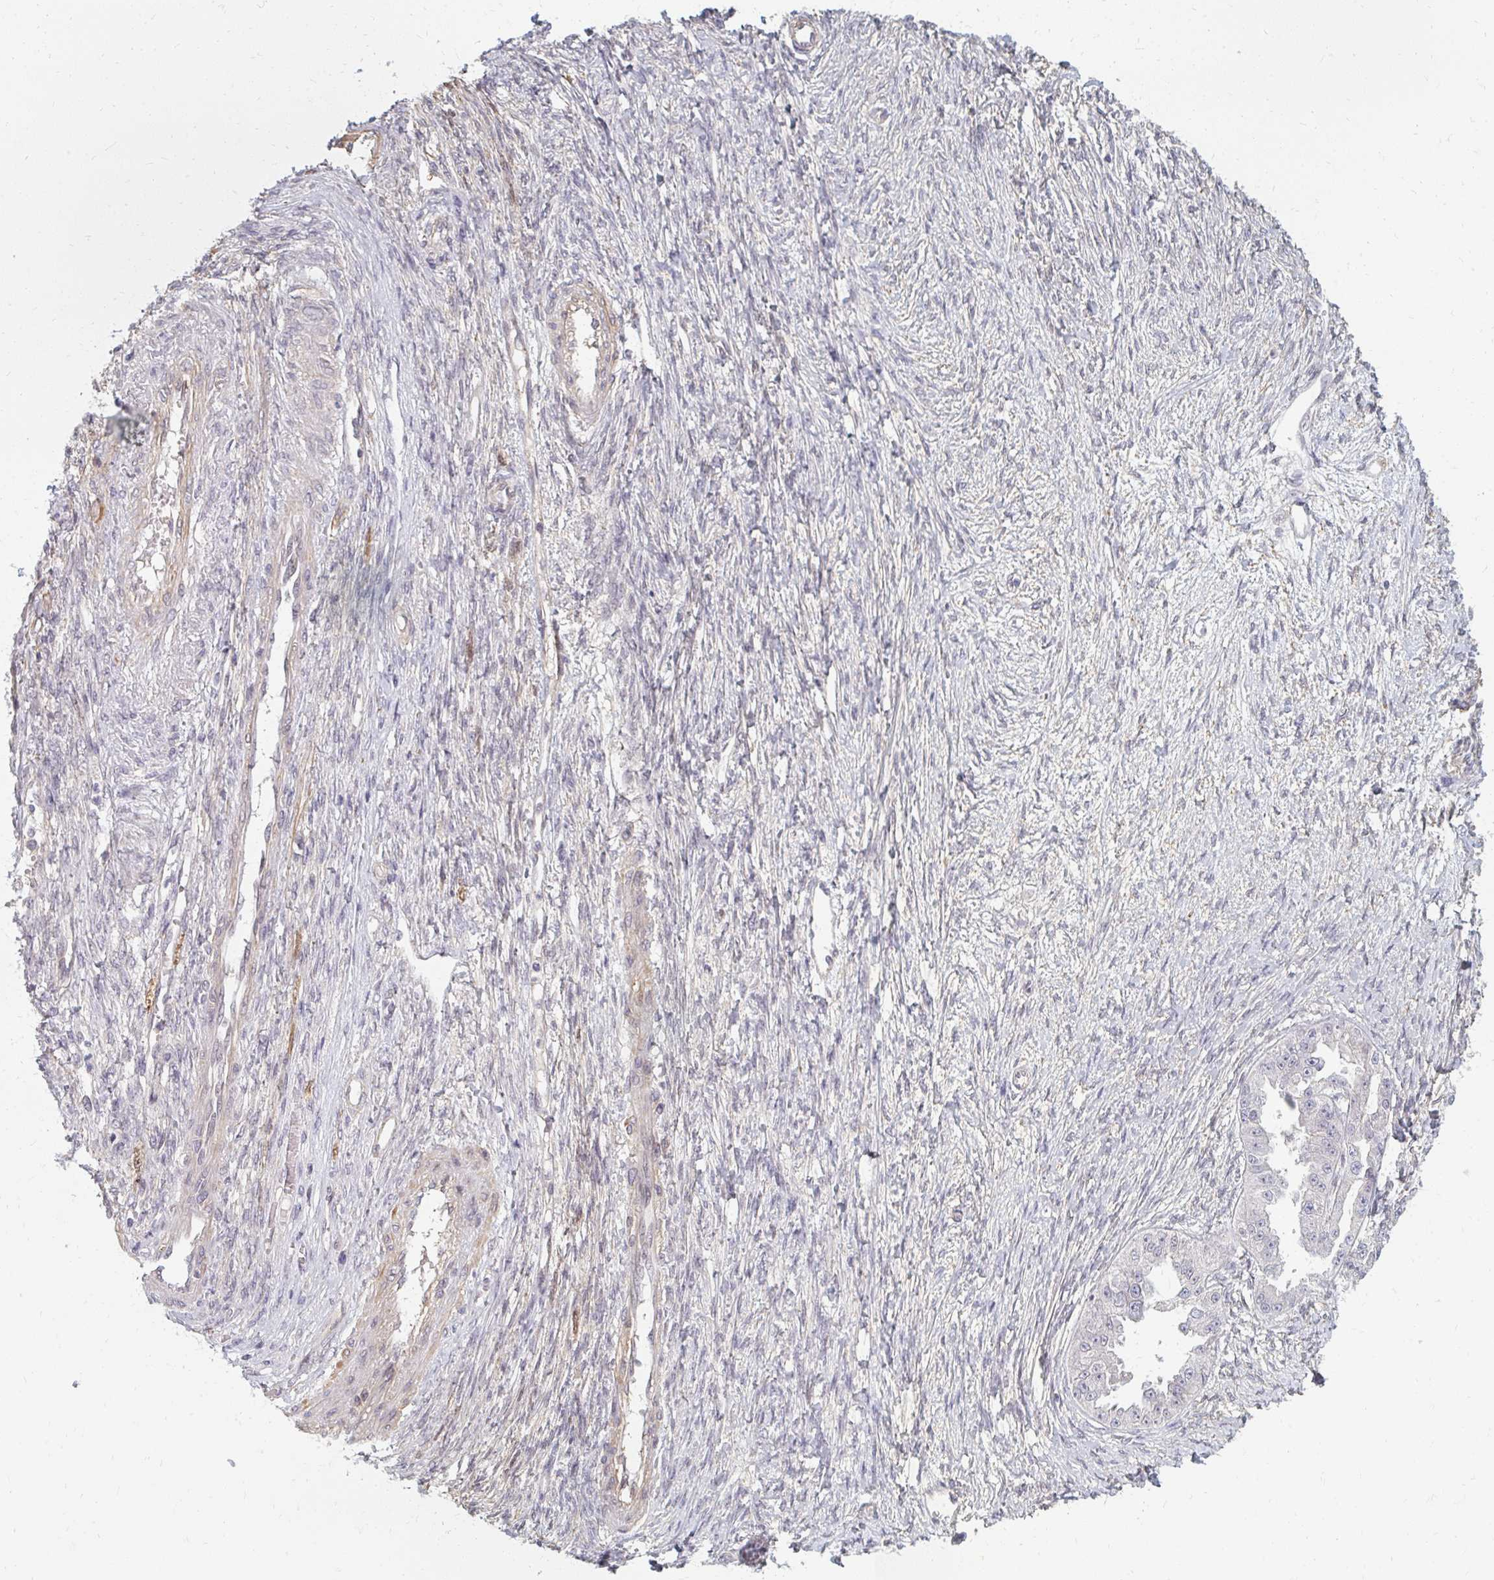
{"staining": {"intensity": "negative", "quantity": "none", "location": "none"}, "tissue": "ovarian cancer", "cell_type": "Tumor cells", "image_type": "cancer", "snomed": [{"axis": "morphology", "description": "Cystadenocarcinoma, serous, NOS"}, {"axis": "topography", "description": "Ovary"}], "caption": "Human ovarian cancer stained for a protein using IHC demonstrates no staining in tumor cells.", "gene": "GPC5", "patient": {"sex": "female", "age": 58}}